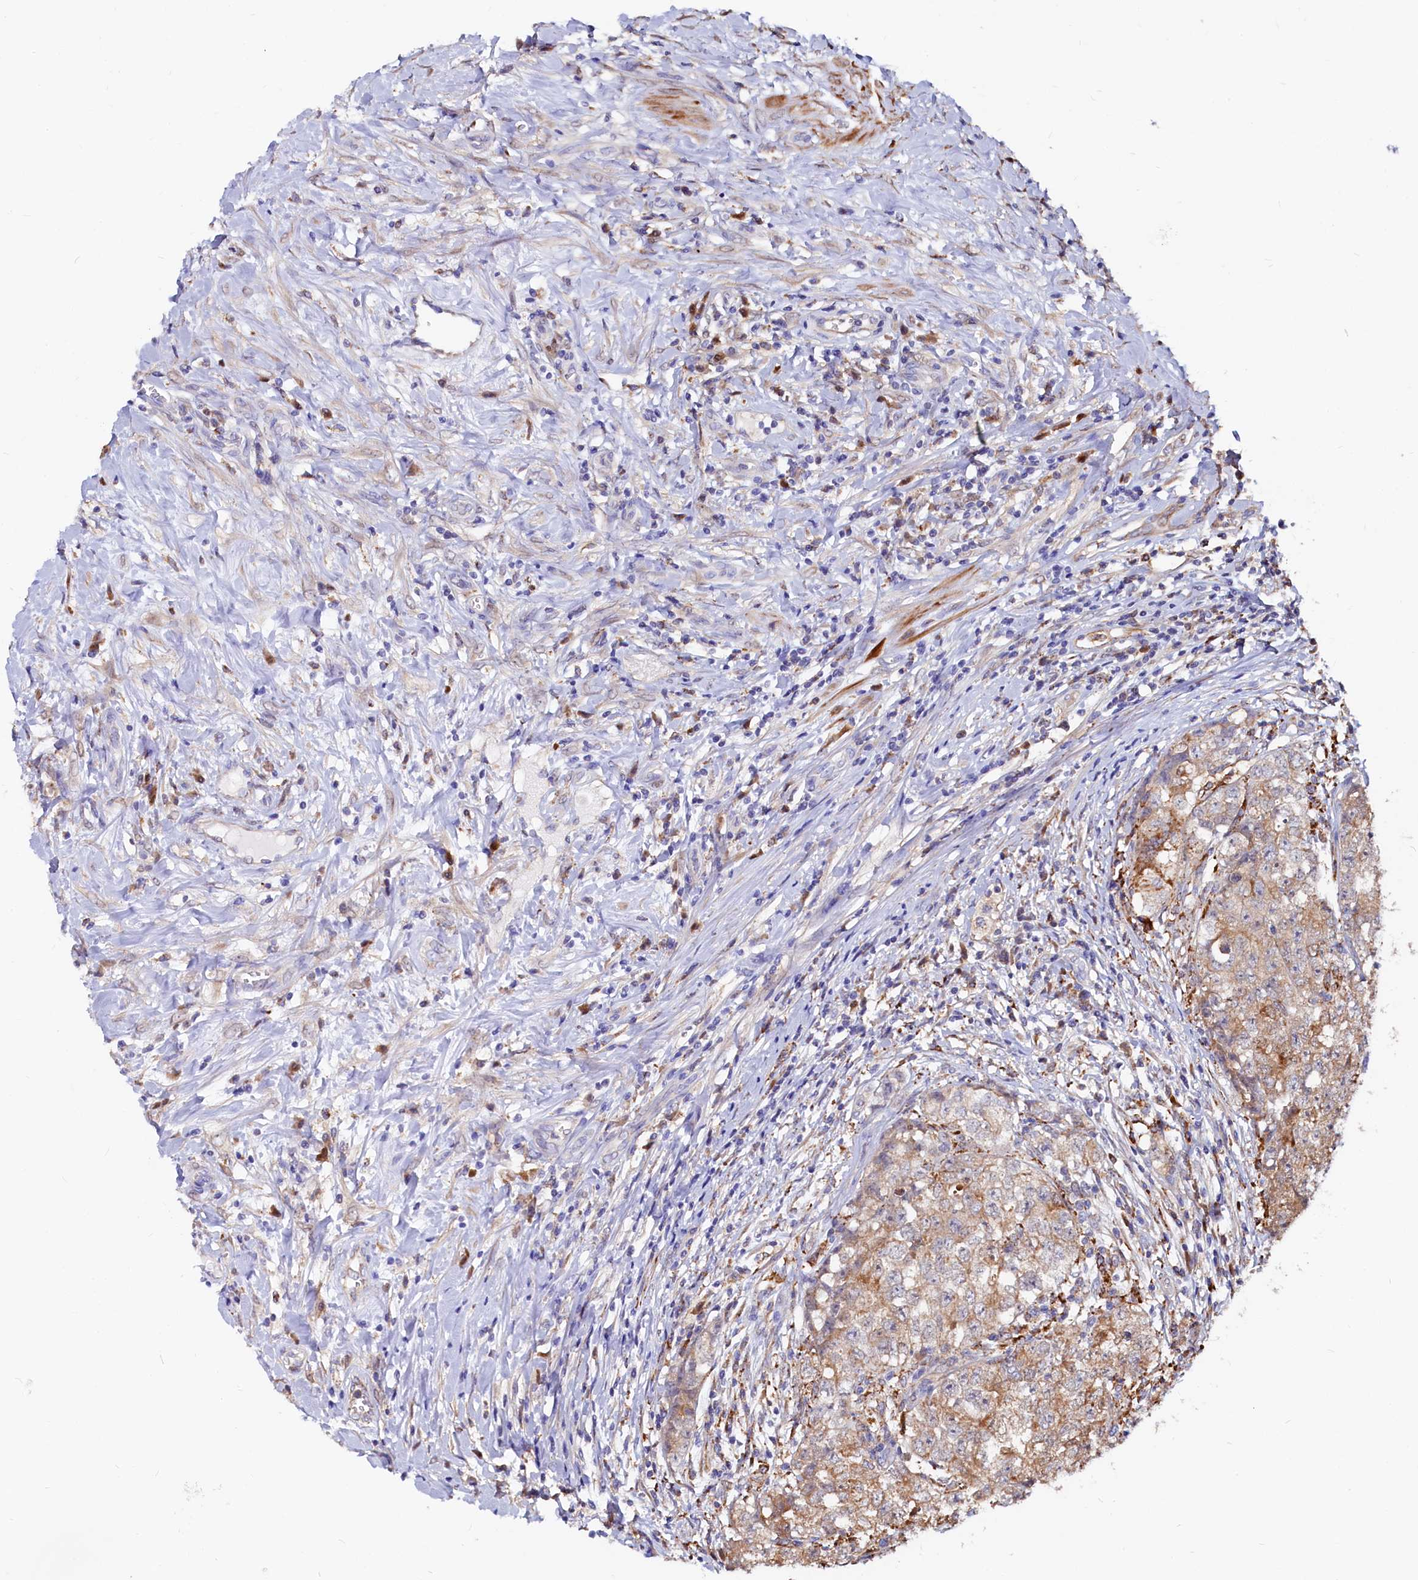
{"staining": {"intensity": "moderate", "quantity": "<25%", "location": "cytoplasmic/membranous"}, "tissue": "testis cancer", "cell_type": "Tumor cells", "image_type": "cancer", "snomed": [{"axis": "morphology", "description": "Seminoma, NOS"}, {"axis": "morphology", "description": "Carcinoma, Embryonal, NOS"}, {"axis": "topography", "description": "Testis"}], "caption": "Testis cancer stained with DAB immunohistochemistry (IHC) displays low levels of moderate cytoplasmic/membranous staining in about <25% of tumor cells. The protein is shown in brown color, while the nuclei are stained blue.", "gene": "ASTE1", "patient": {"sex": "male", "age": 43}}